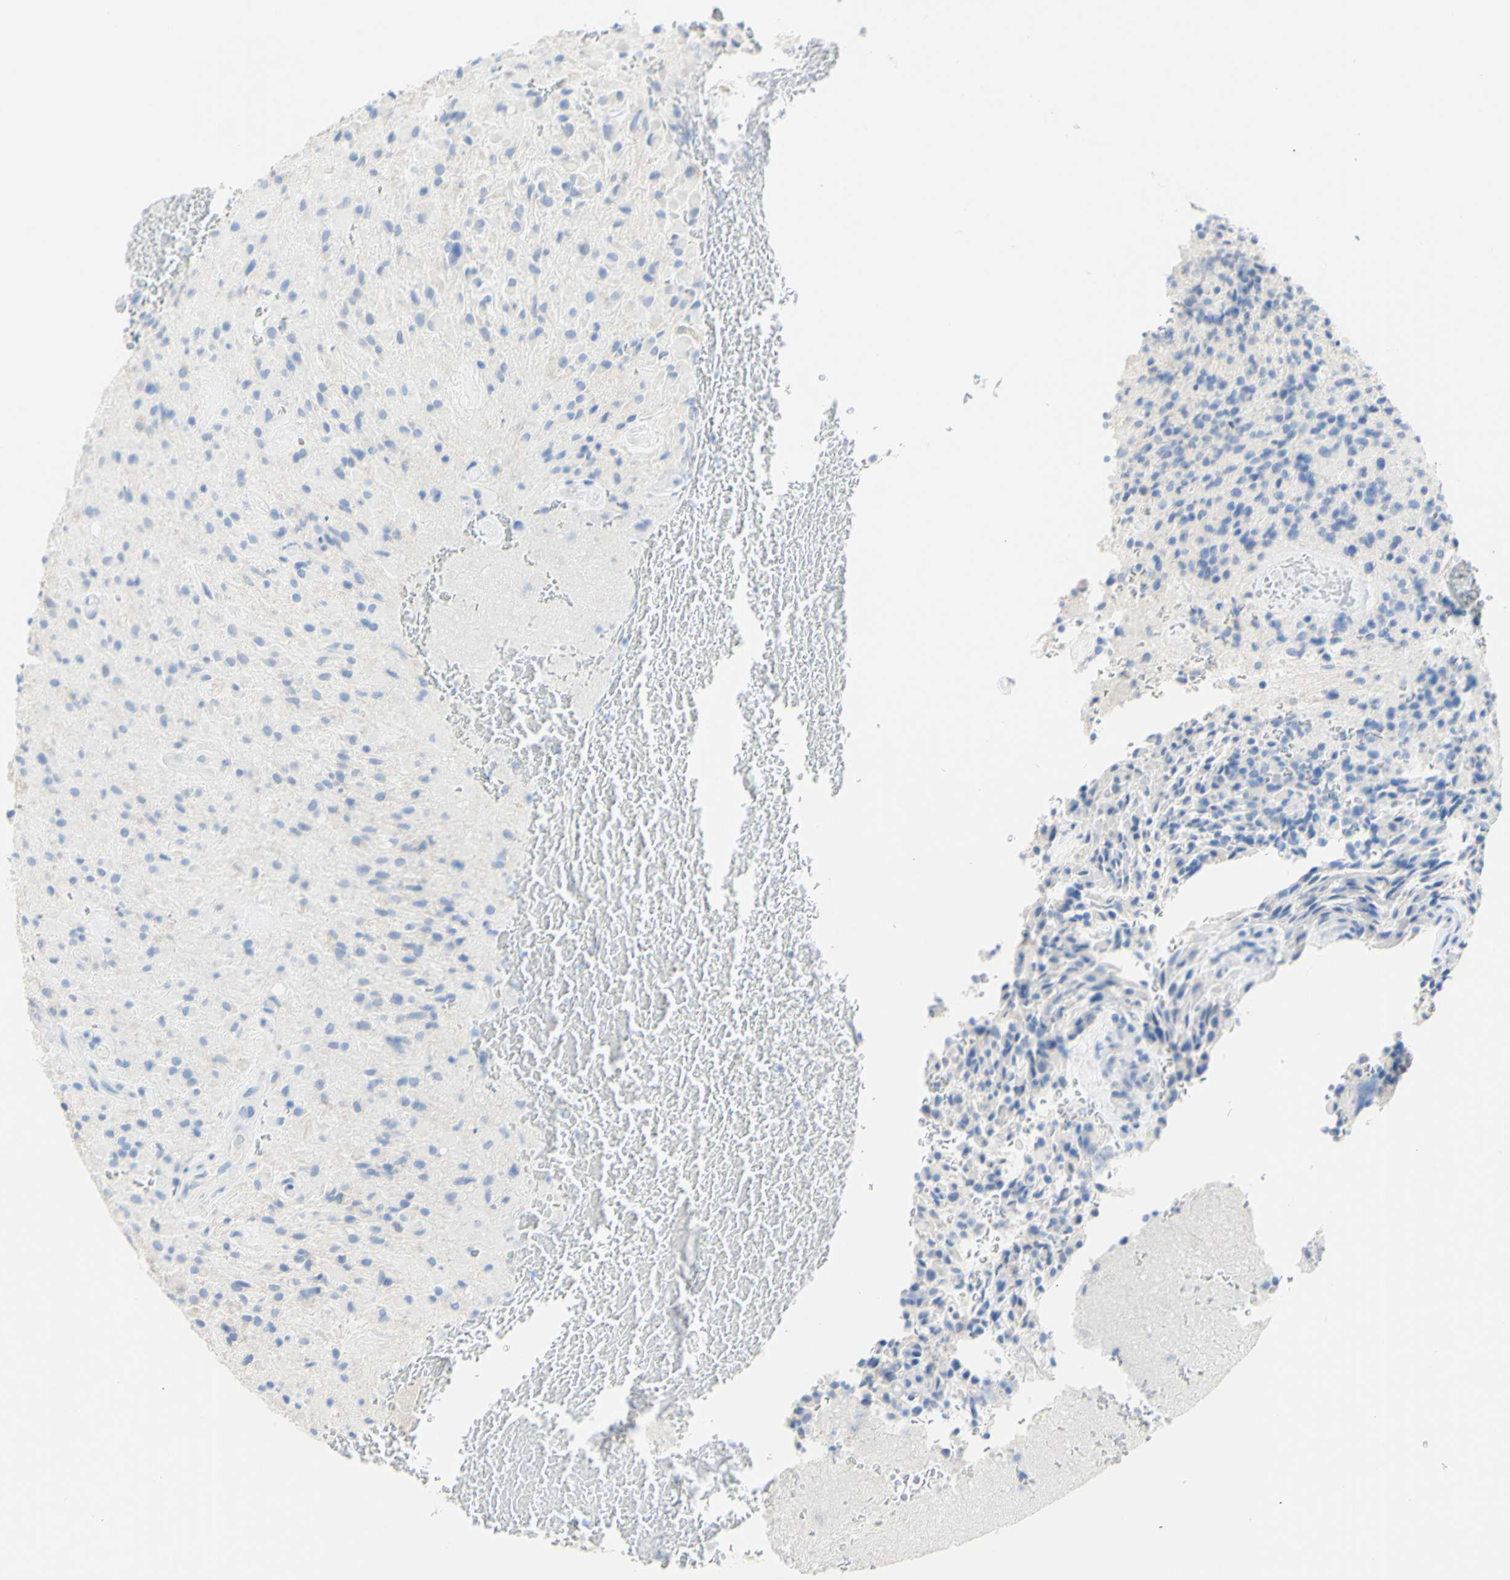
{"staining": {"intensity": "negative", "quantity": "none", "location": "none"}, "tissue": "glioma", "cell_type": "Tumor cells", "image_type": "cancer", "snomed": [{"axis": "morphology", "description": "Glioma, malignant, High grade"}, {"axis": "topography", "description": "Brain"}], "caption": "This is an IHC photomicrograph of human malignant high-grade glioma. There is no positivity in tumor cells.", "gene": "DSC2", "patient": {"sex": "male", "age": 71}}